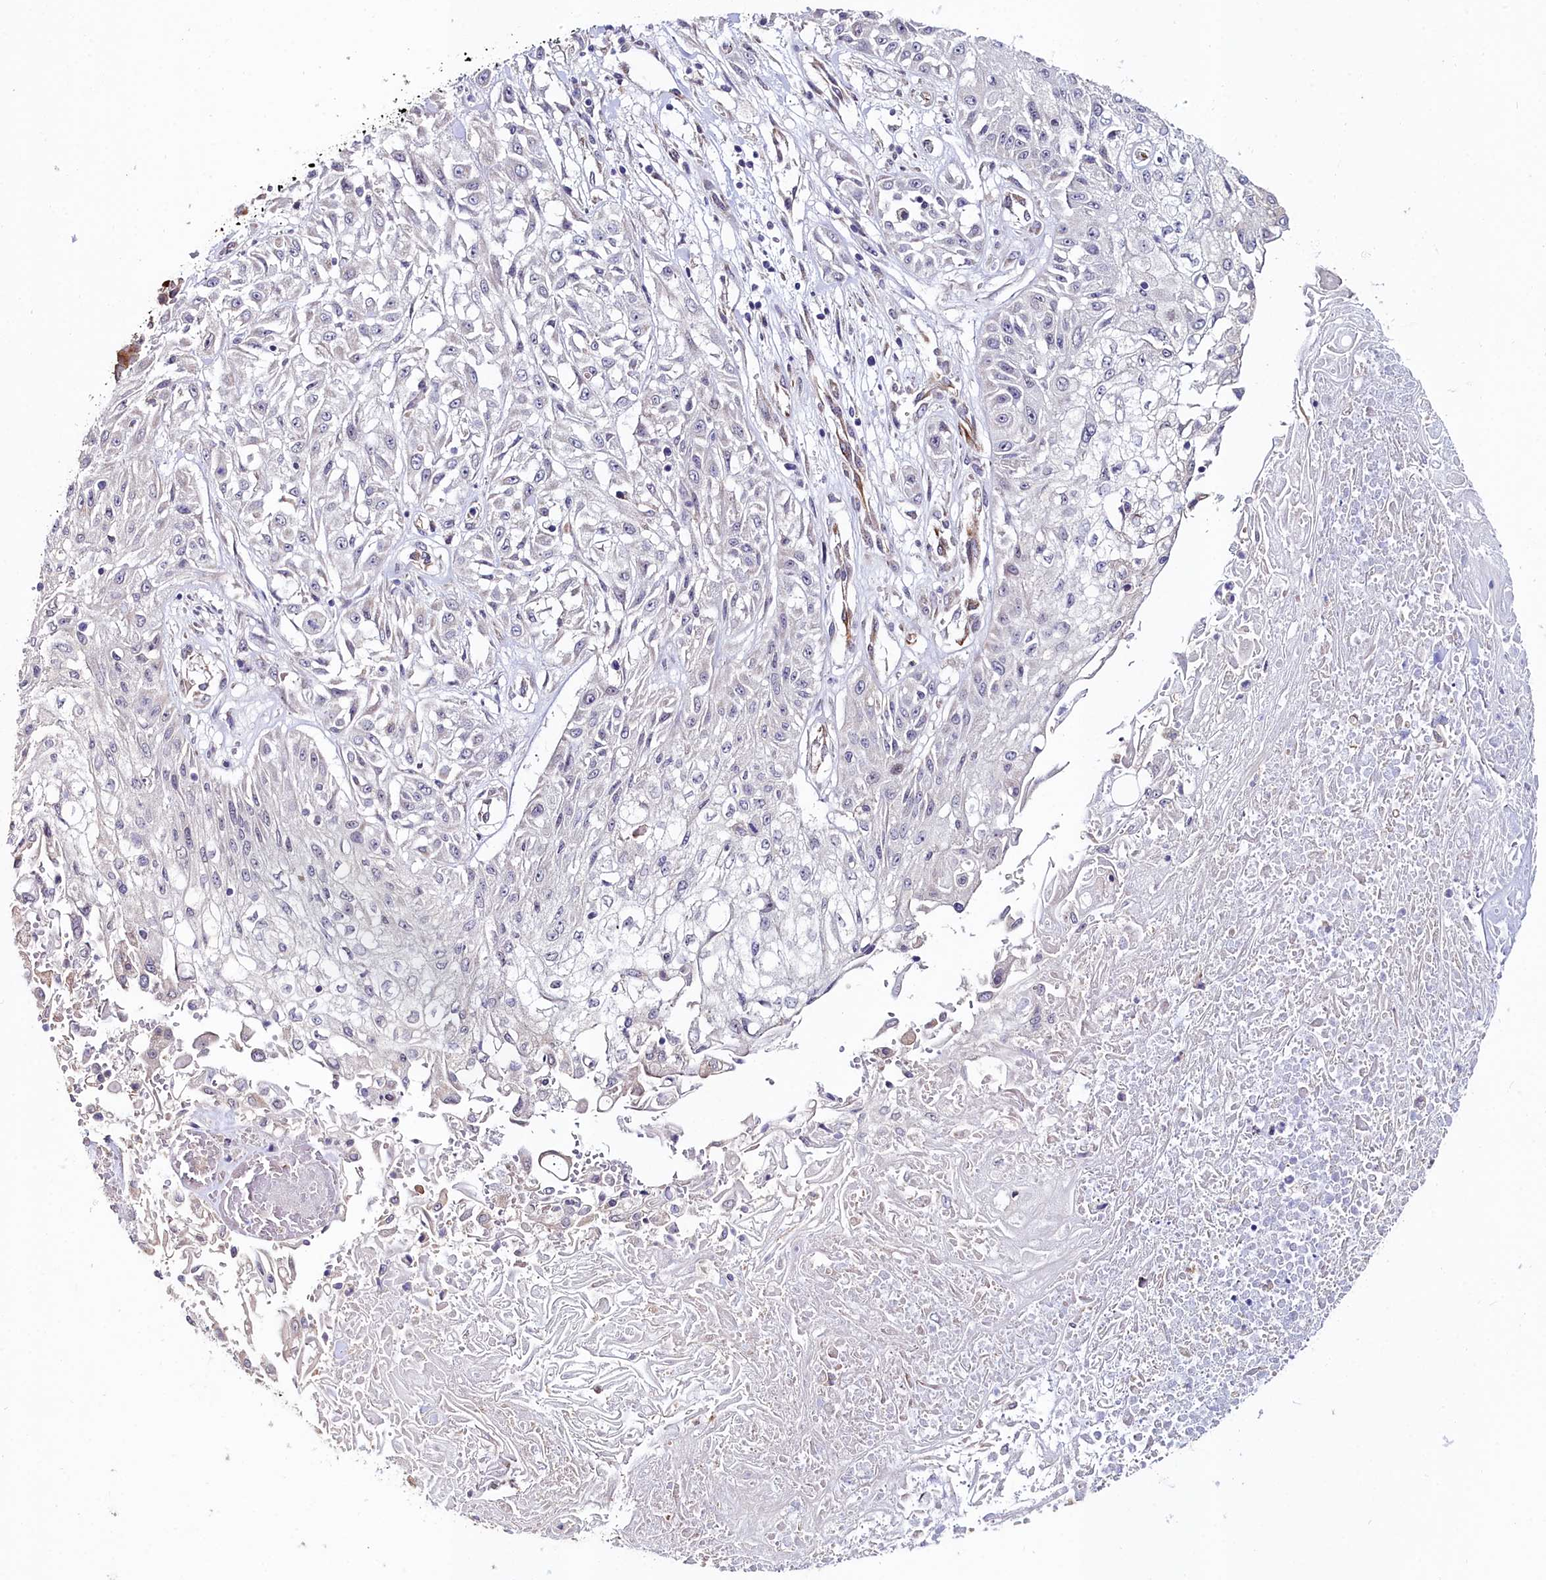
{"staining": {"intensity": "negative", "quantity": "none", "location": "none"}, "tissue": "skin cancer", "cell_type": "Tumor cells", "image_type": "cancer", "snomed": [{"axis": "morphology", "description": "Squamous cell carcinoma, NOS"}, {"axis": "morphology", "description": "Squamous cell carcinoma, metastatic, NOS"}, {"axis": "topography", "description": "Skin"}, {"axis": "topography", "description": "Lymph node"}], "caption": "Metastatic squamous cell carcinoma (skin) was stained to show a protein in brown. There is no significant staining in tumor cells.", "gene": "C4orf19", "patient": {"sex": "male", "age": 75}}